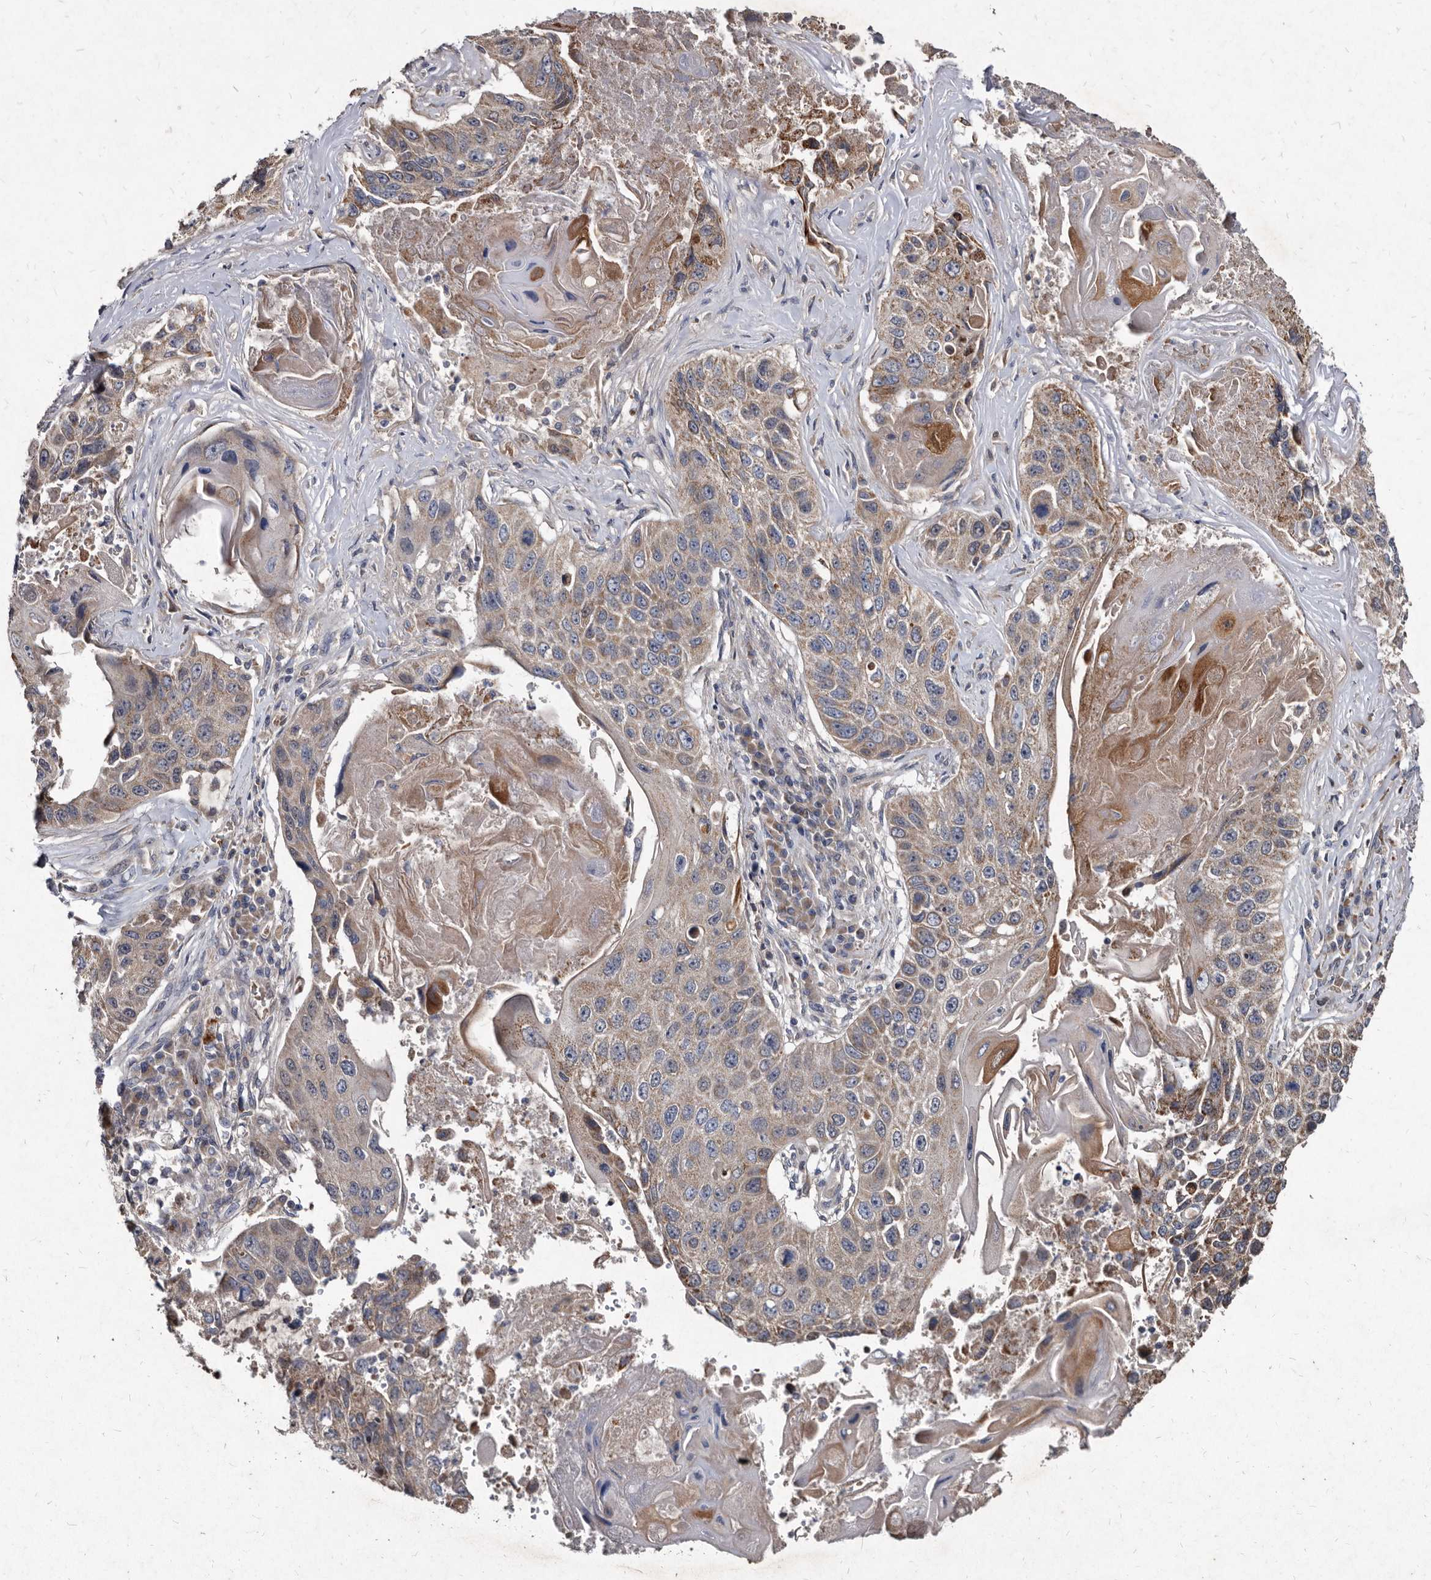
{"staining": {"intensity": "weak", "quantity": ">75%", "location": "cytoplasmic/membranous"}, "tissue": "lung cancer", "cell_type": "Tumor cells", "image_type": "cancer", "snomed": [{"axis": "morphology", "description": "Squamous cell carcinoma, NOS"}, {"axis": "topography", "description": "Lung"}], "caption": "IHC of lung cancer displays low levels of weak cytoplasmic/membranous positivity in approximately >75% of tumor cells. Using DAB (3,3'-diaminobenzidine) (brown) and hematoxylin (blue) stains, captured at high magnification using brightfield microscopy.", "gene": "YPEL3", "patient": {"sex": "male", "age": 61}}